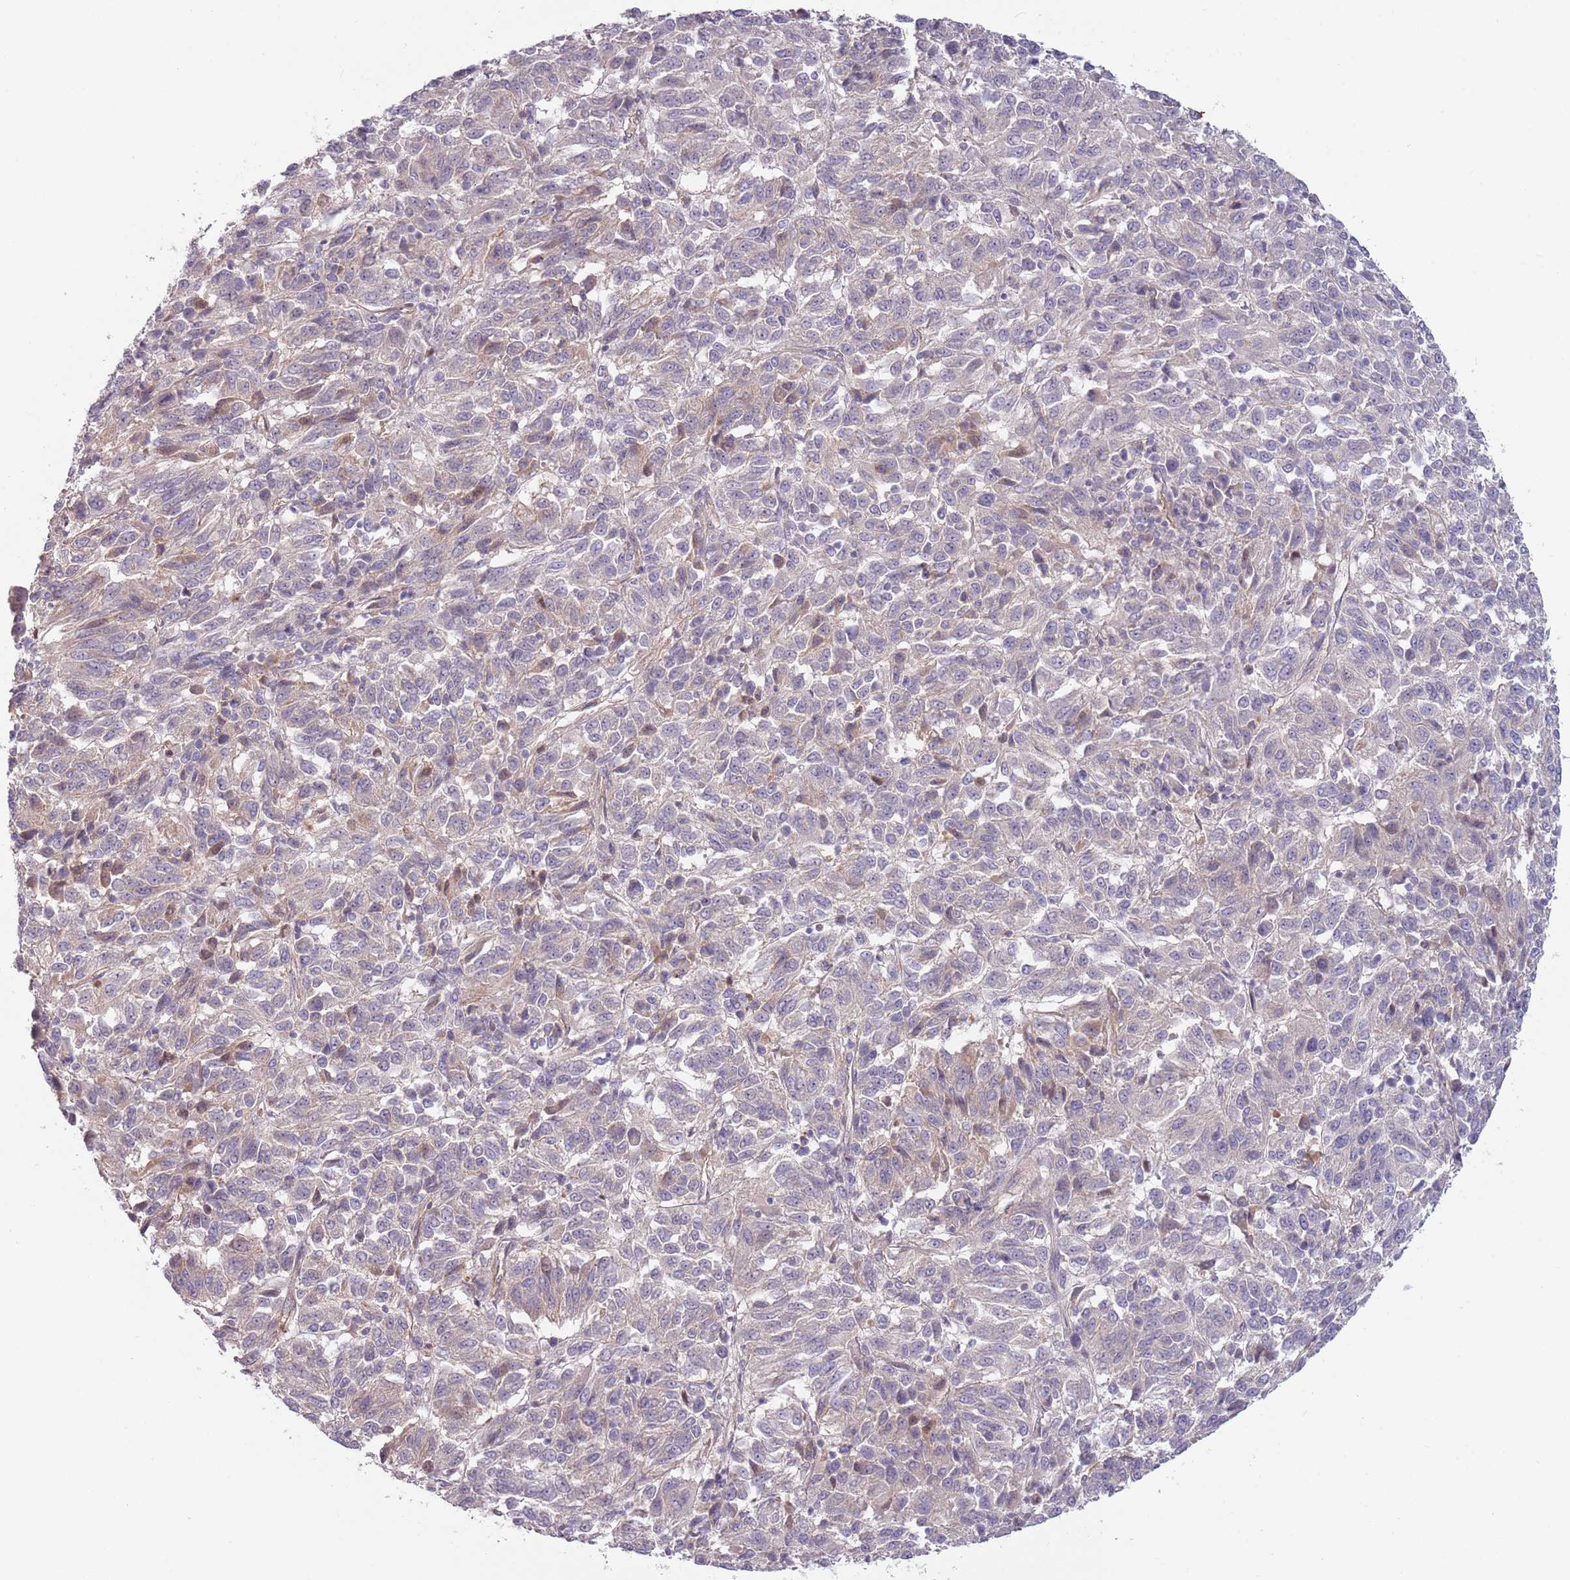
{"staining": {"intensity": "negative", "quantity": "none", "location": "none"}, "tissue": "melanoma", "cell_type": "Tumor cells", "image_type": "cancer", "snomed": [{"axis": "morphology", "description": "Malignant melanoma, Metastatic site"}, {"axis": "topography", "description": "Lung"}], "caption": "An IHC histopathology image of melanoma is shown. There is no staining in tumor cells of melanoma.", "gene": "SAV1", "patient": {"sex": "male", "age": 64}}